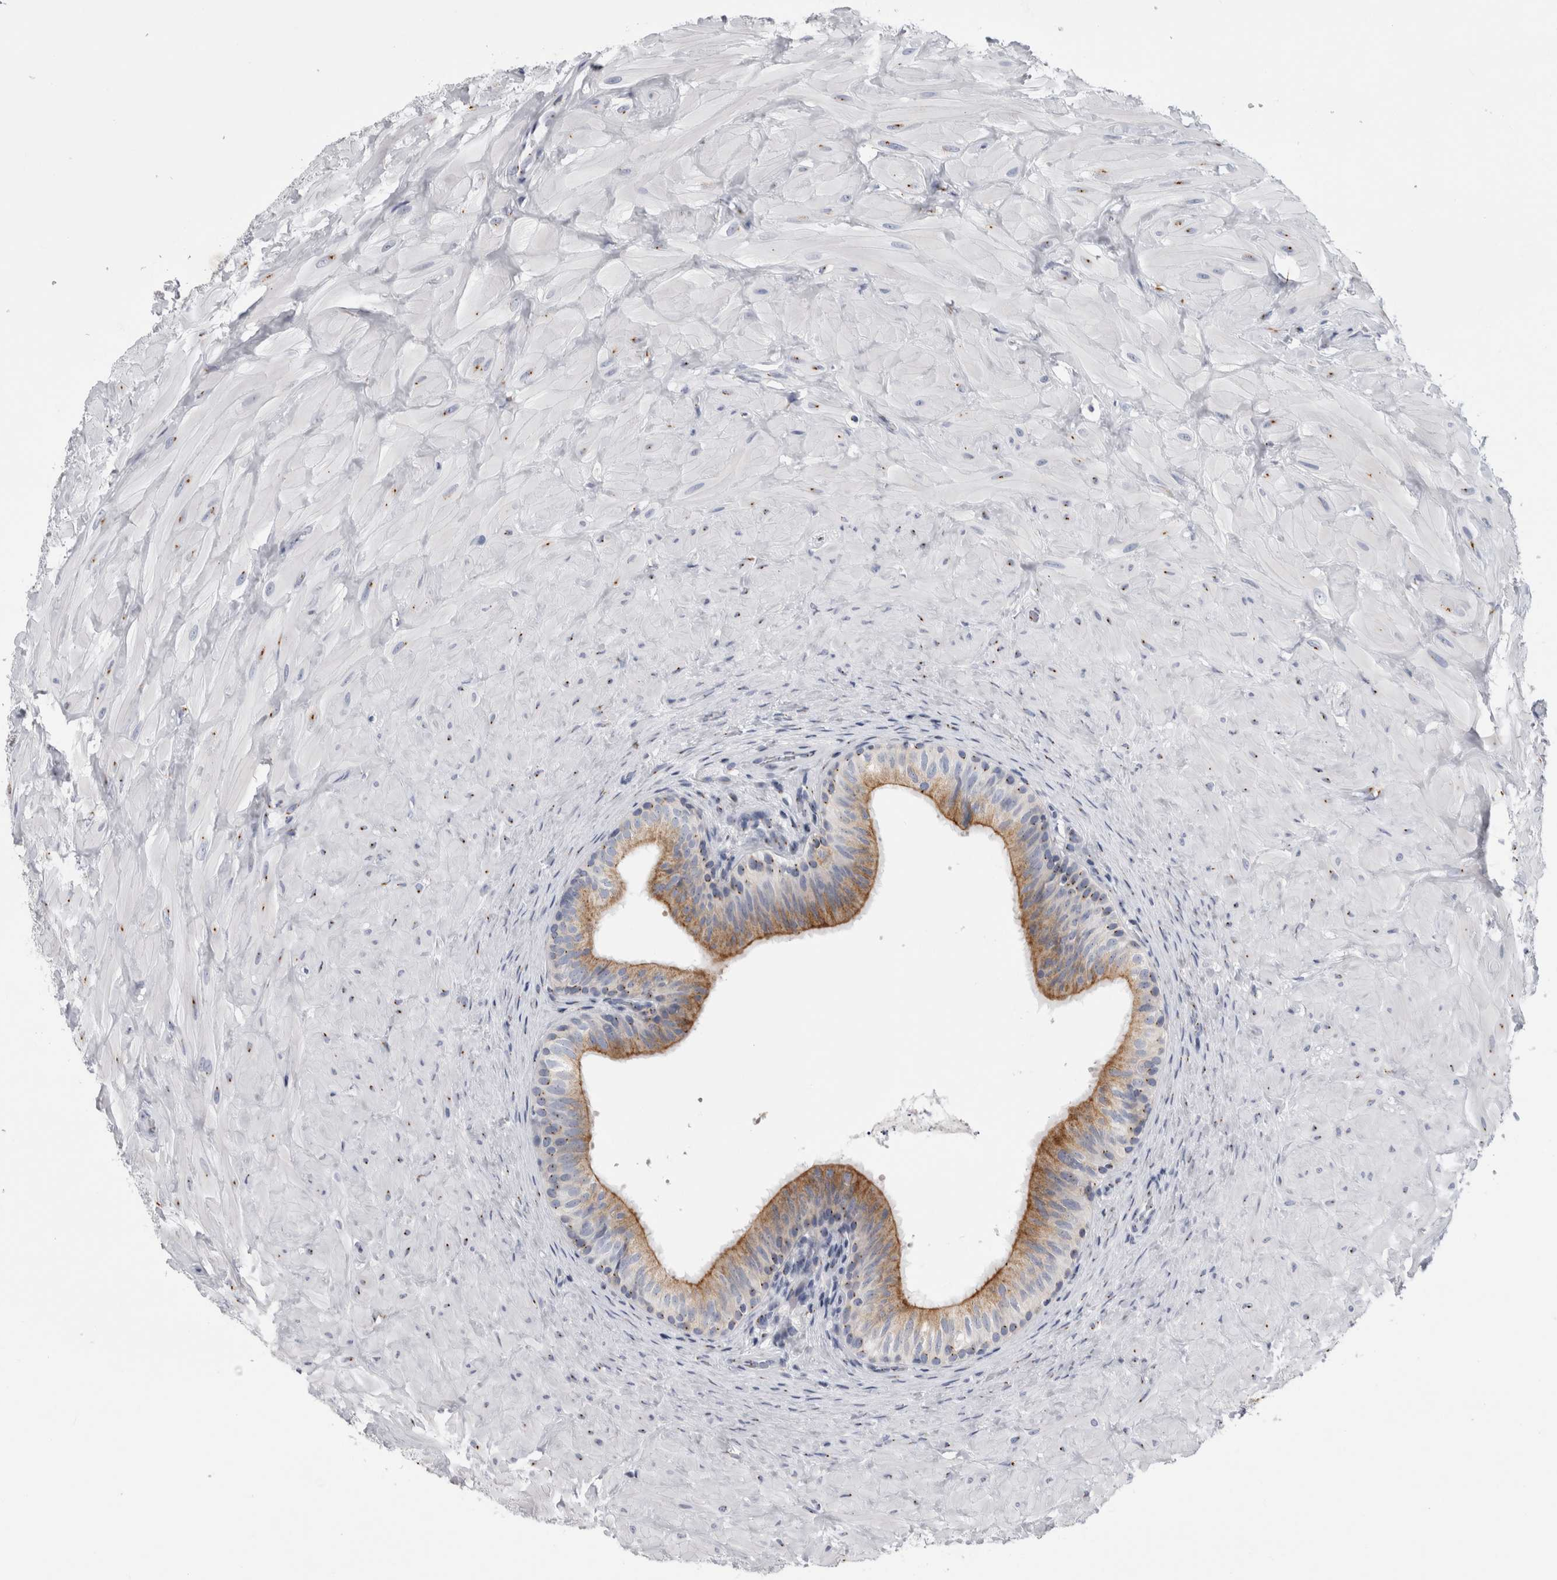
{"staining": {"intensity": "moderate", "quantity": ">75%", "location": "cytoplasmic/membranous"}, "tissue": "epididymis", "cell_type": "Glandular cells", "image_type": "normal", "snomed": [{"axis": "morphology", "description": "Normal tissue, NOS"}, {"axis": "topography", "description": "Soft tissue"}, {"axis": "topography", "description": "Epididymis"}], "caption": "Unremarkable epididymis exhibits moderate cytoplasmic/membranous expression in about >75% of glandular cells, visualized by immunohistochemistry.", "gene": "AKAP9", "patient": {"sex": "male", "age": 26}}